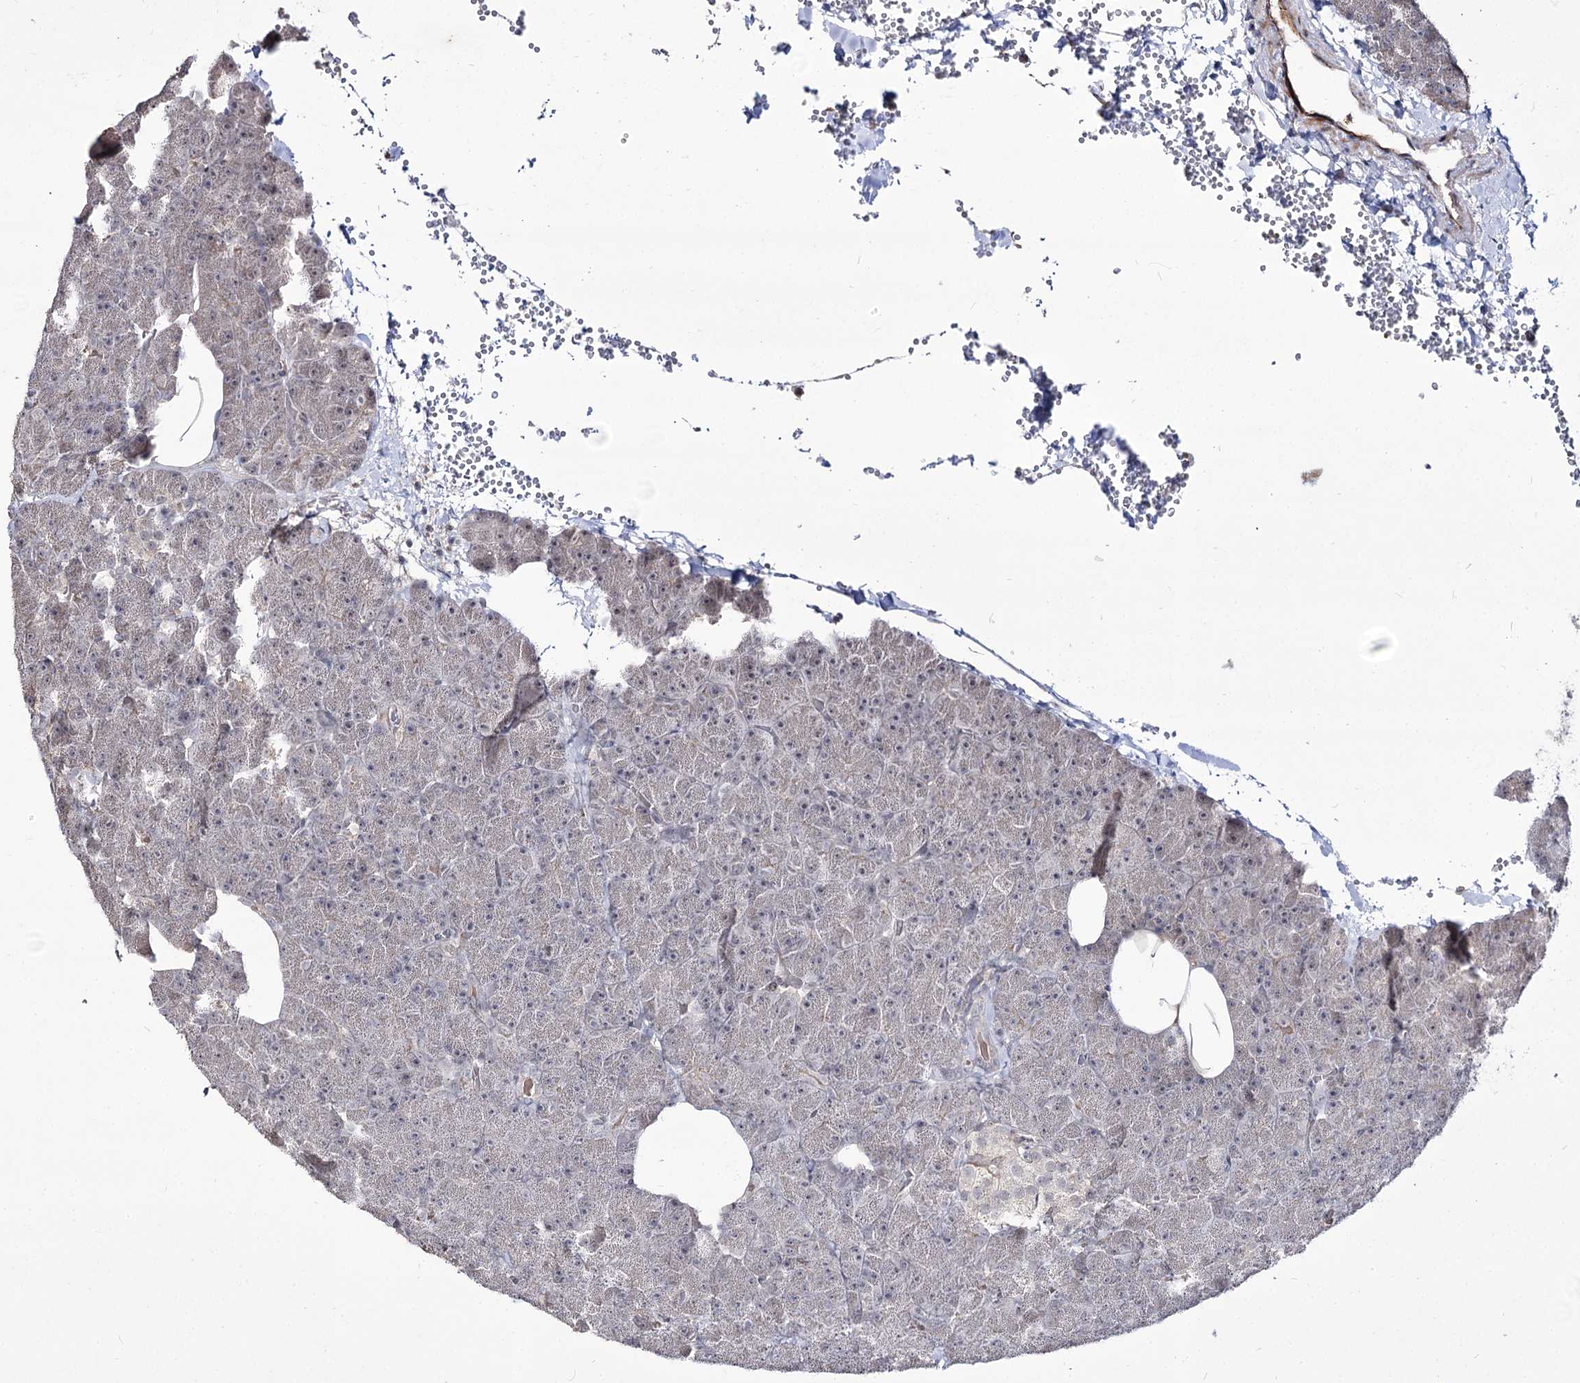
{"staining": {"intensity": "weak", "quantity": "<25%", "location": "nuclear"}, "tissue": "pancreas", "cell_type": "Exocrine glandular cells", "image_type": "normal", "snomed": [{"axis": "morphology", "description": "Normal tissue, NOS"}, {"axis": "morphology", "description": "Carcinoid, malignant, NOS"}, {"axis": "topography", "description": "Pancreas"}], "caption": "High power microscopy image of an immunohistochemistry histopathology image of unremarkable pancreas, revealing no significant expression in exocrine glandular cells. Brightfield microscopy of immunohistochemistry stained with DAB (brown) and hematoxylin (blue), captured at high magnification.", "gene": "RRP9", "patient": {"sex": "female", "age": 35}}